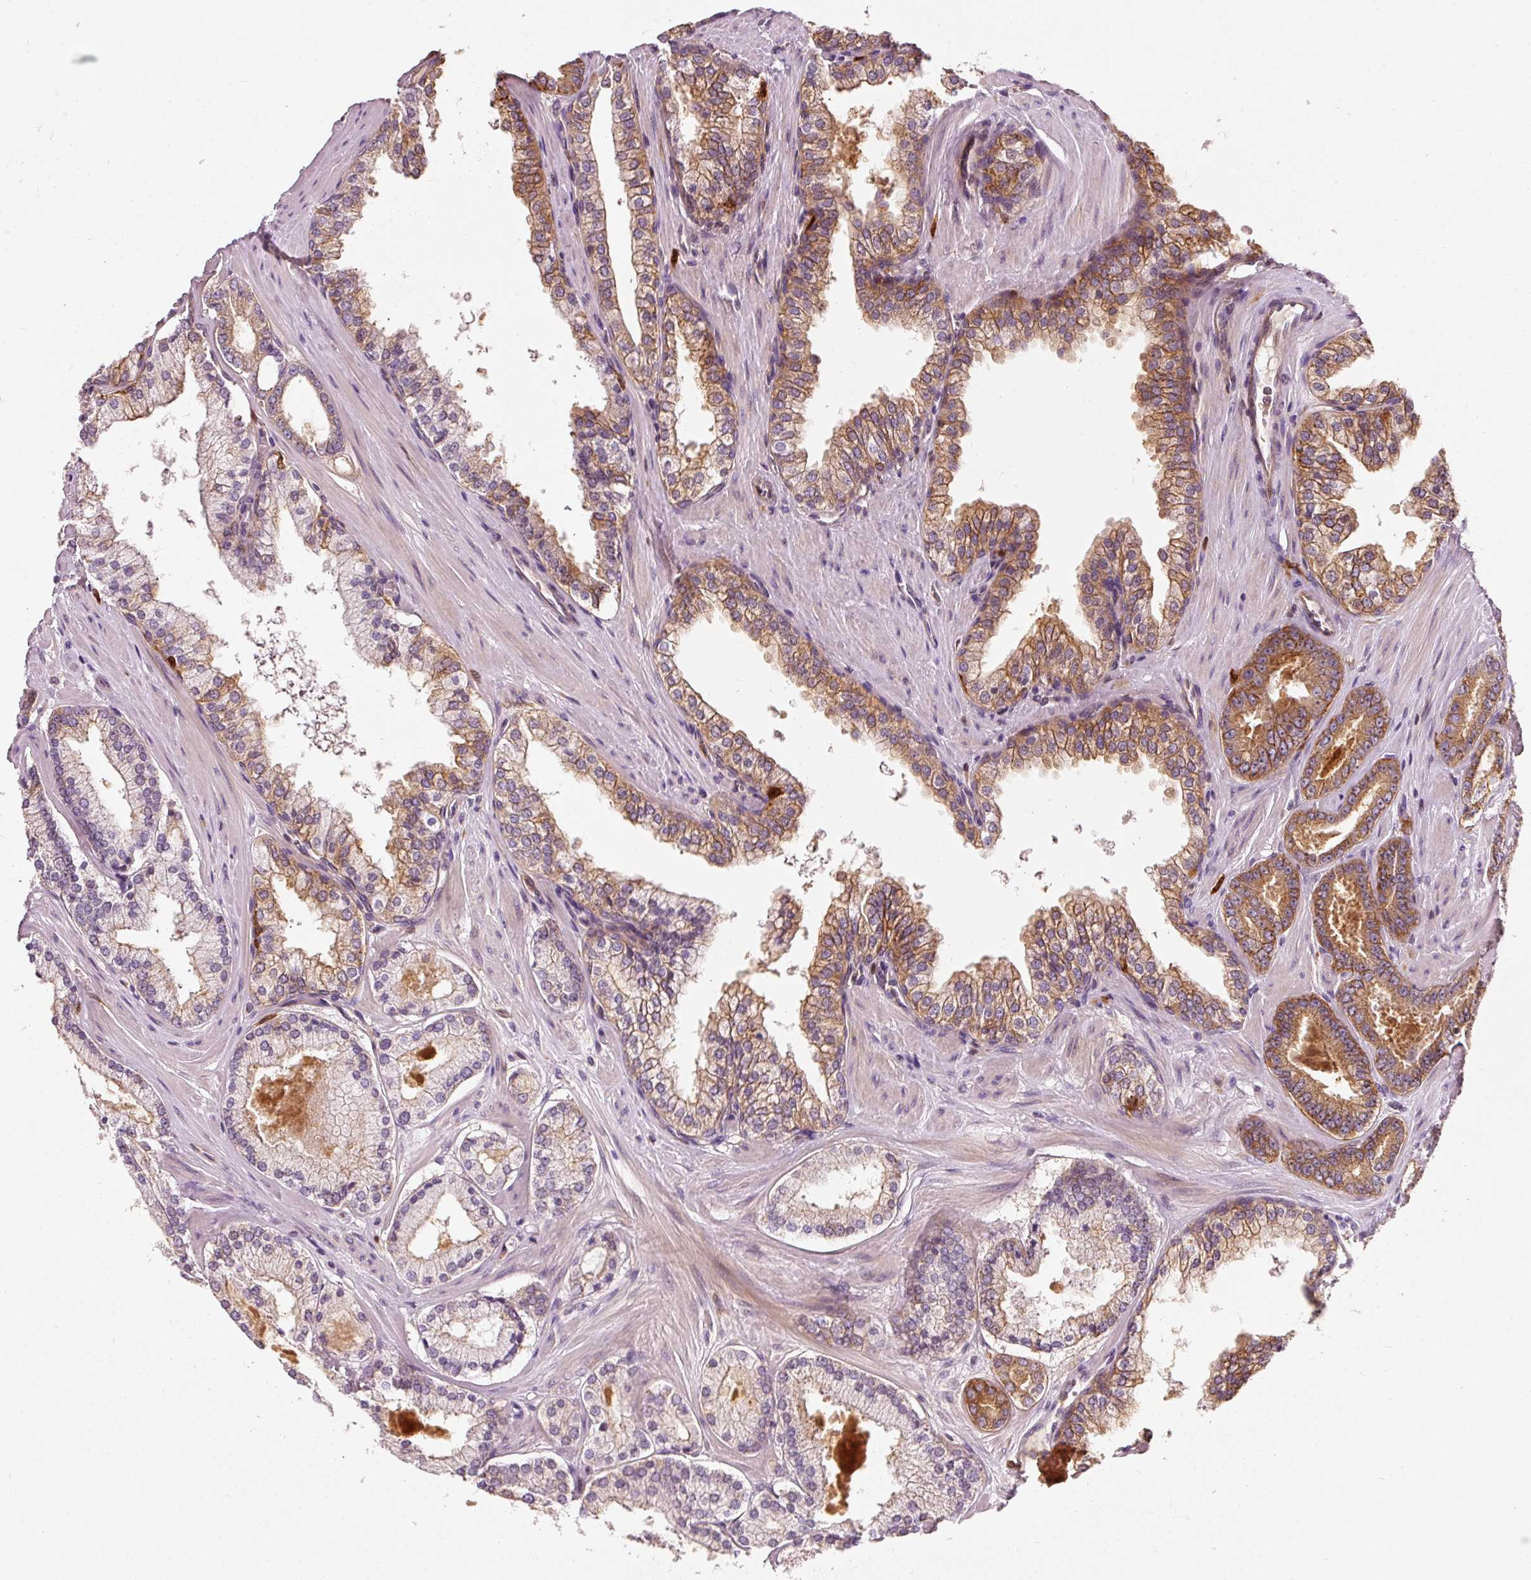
{"staining": {"intensity": "moderate", "quantity": ">75%", "location": "cytoplasmic/membranous"}, "tissue": "prostate cancer", "cell_type": "Tumor cells", "image_type": "cancer", "snomed": [{"axis": "morphology", "description": "Adenocarcinoma, Low grade"}, {"axis": "topography", "description": "Prostate"}], "caption": "Immunohistochemistry (IHC) (DAB) staining of prostate cancer (adenocarcinoma (low-grade)) displays moderate cytoplasmic/membranous protein expression in approximately >75% of tumor cells.", "gene": "IQGAP2", "patient": {"sex": "male", "age": 42}}